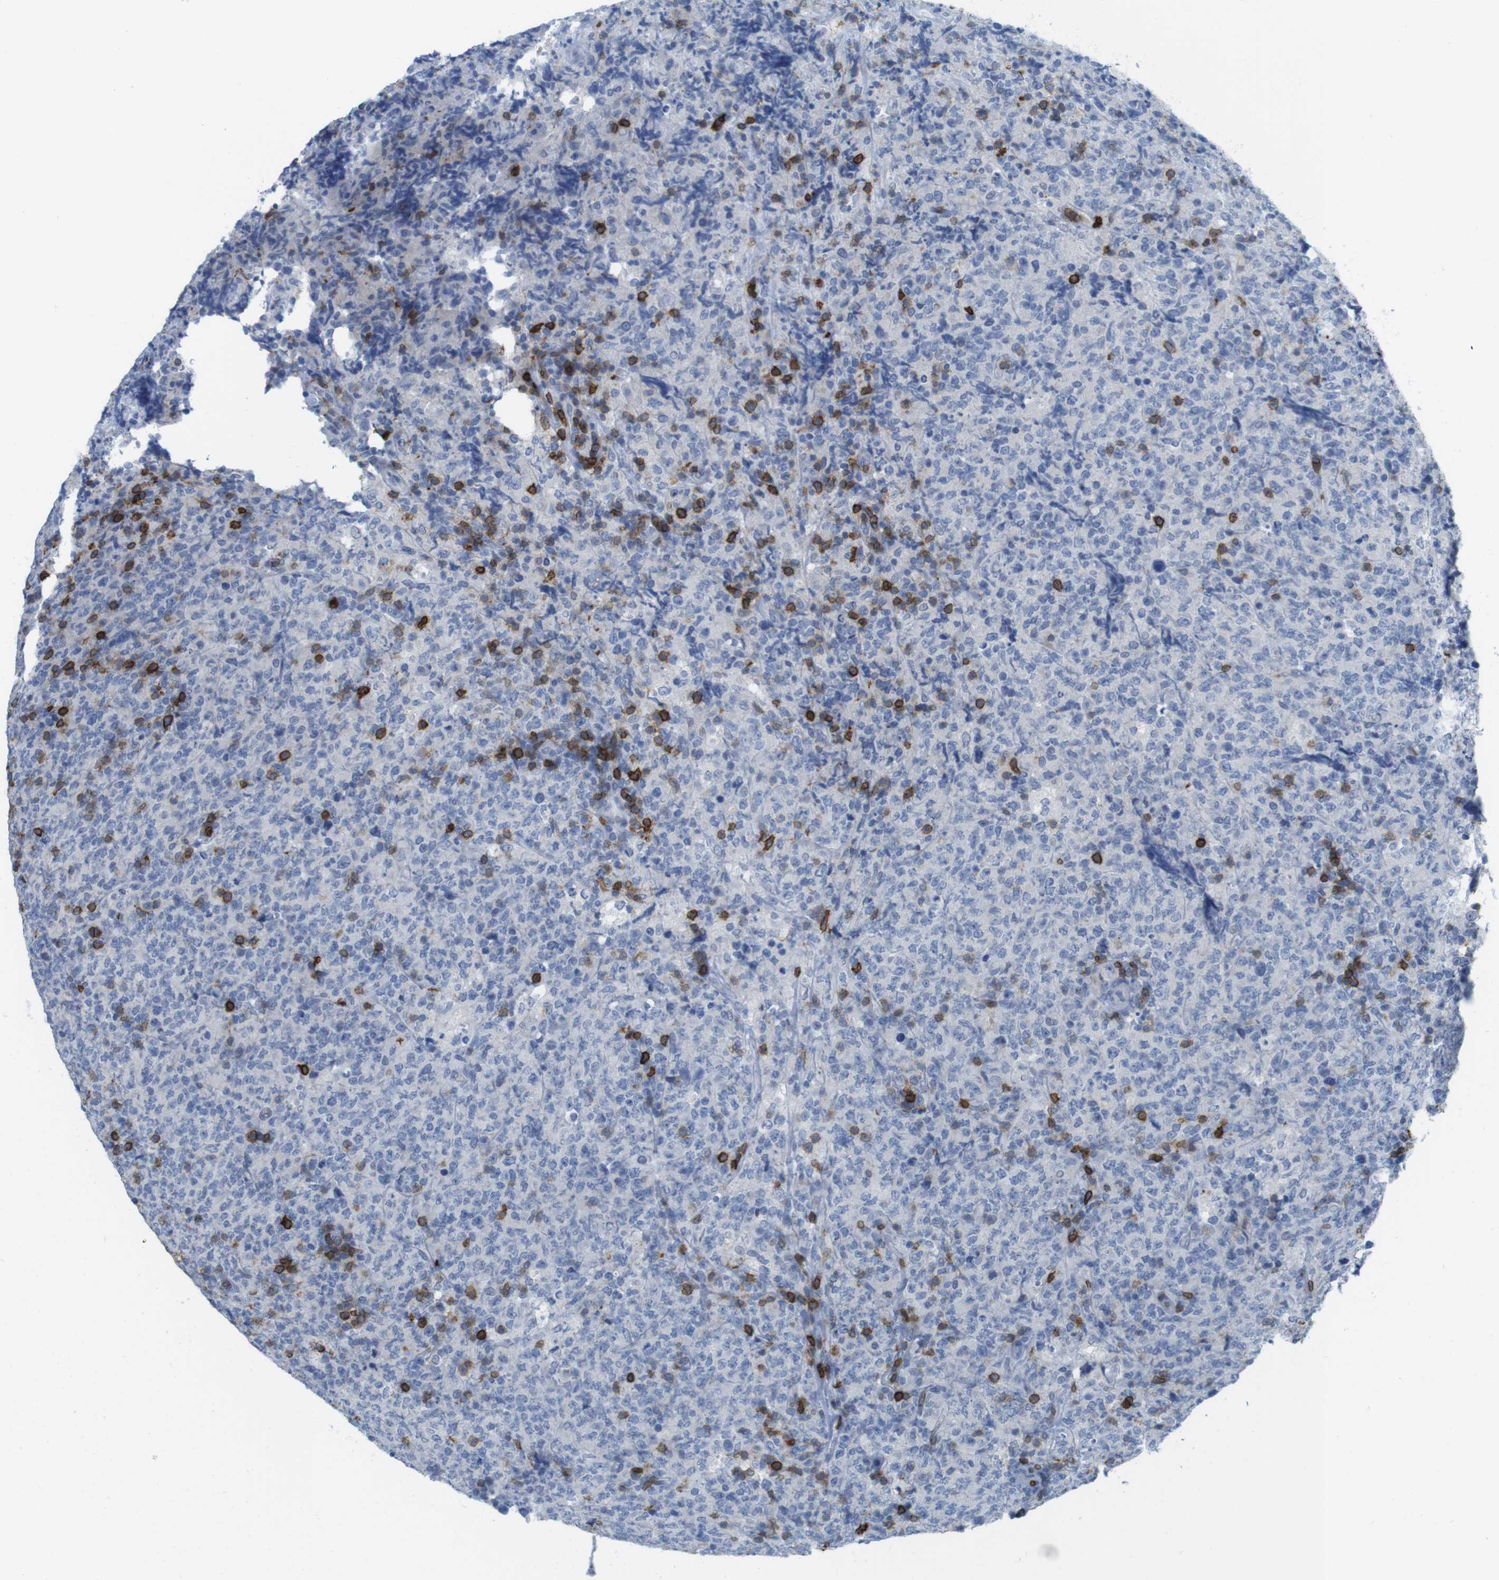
{"staining": {"intensity": "negative", "quantity": "none", "location": "none"}, "tissue": "lymphoma", "cell_type": "Tumor cells", "image_type": "cancer", "snomed": [{"axis": "morphology", "description": "Malignant lymphoma, non-Hodgkin's type, High grade"}, {"axis": "topography", "description": "Tonsil"}], "caption": "Histopathology image shows no protein expression in tumor cells of malignant lymphoma, non-Hodgkin's type (high-grade) tissue.", "gene": "CD5", "patient": {"sex": "female", "age": 36}}